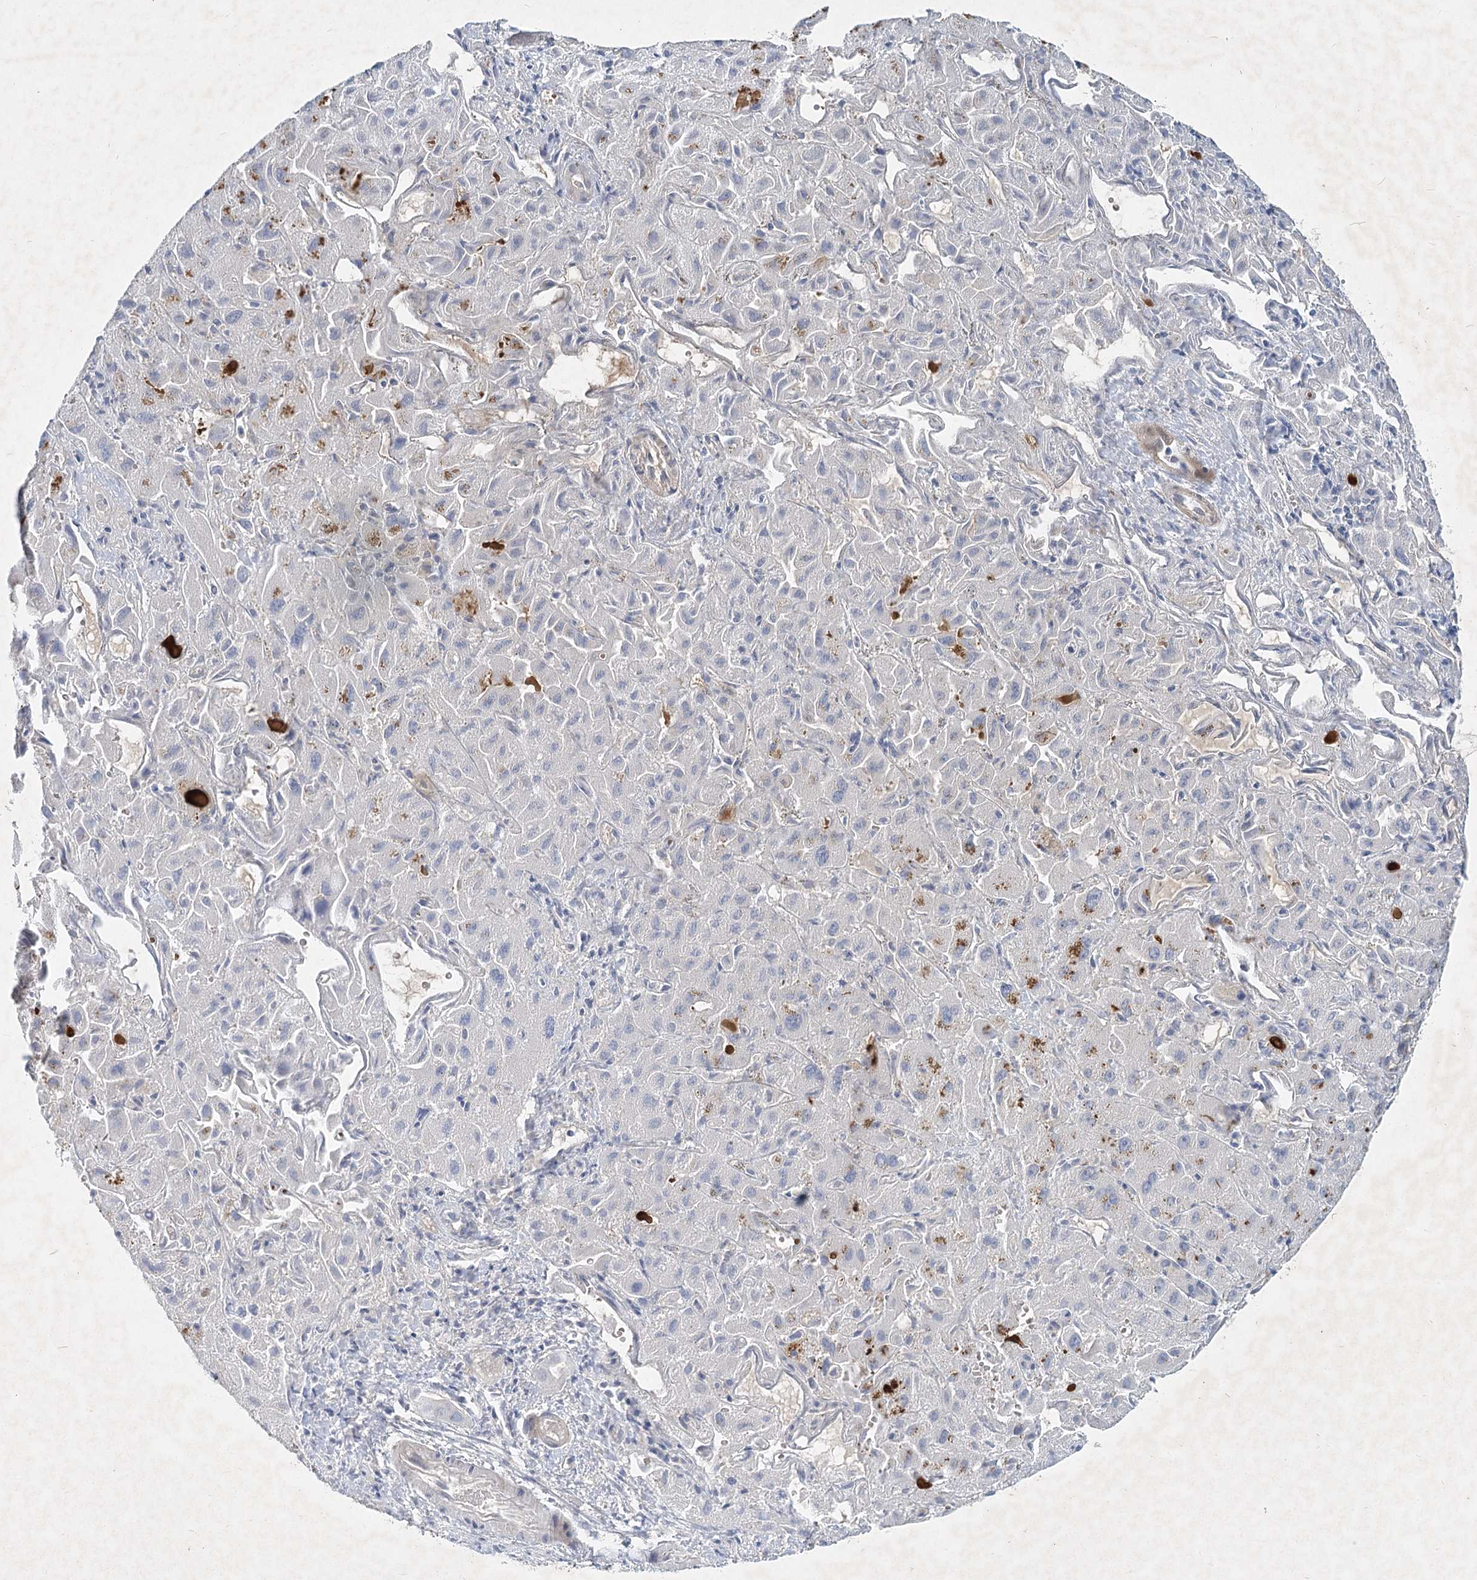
{"staining": {"intensity": "negative", "quantity": "none", "location": "none"}, "tissue": "liver cancer", "cell_type": "Tumor cells", "image_type": "cancer", "snomed": [{"axis": "morphology", "description": "Cholangiocarcinoma"}, {"axis": "topography", "description": "Liver"}], "caption": "Tumor cells are negative for brown protein staining in cholangiocarcinoma (liver).", "gene": "DNMBP", "patient": {"sex": "female", "age": 52}}